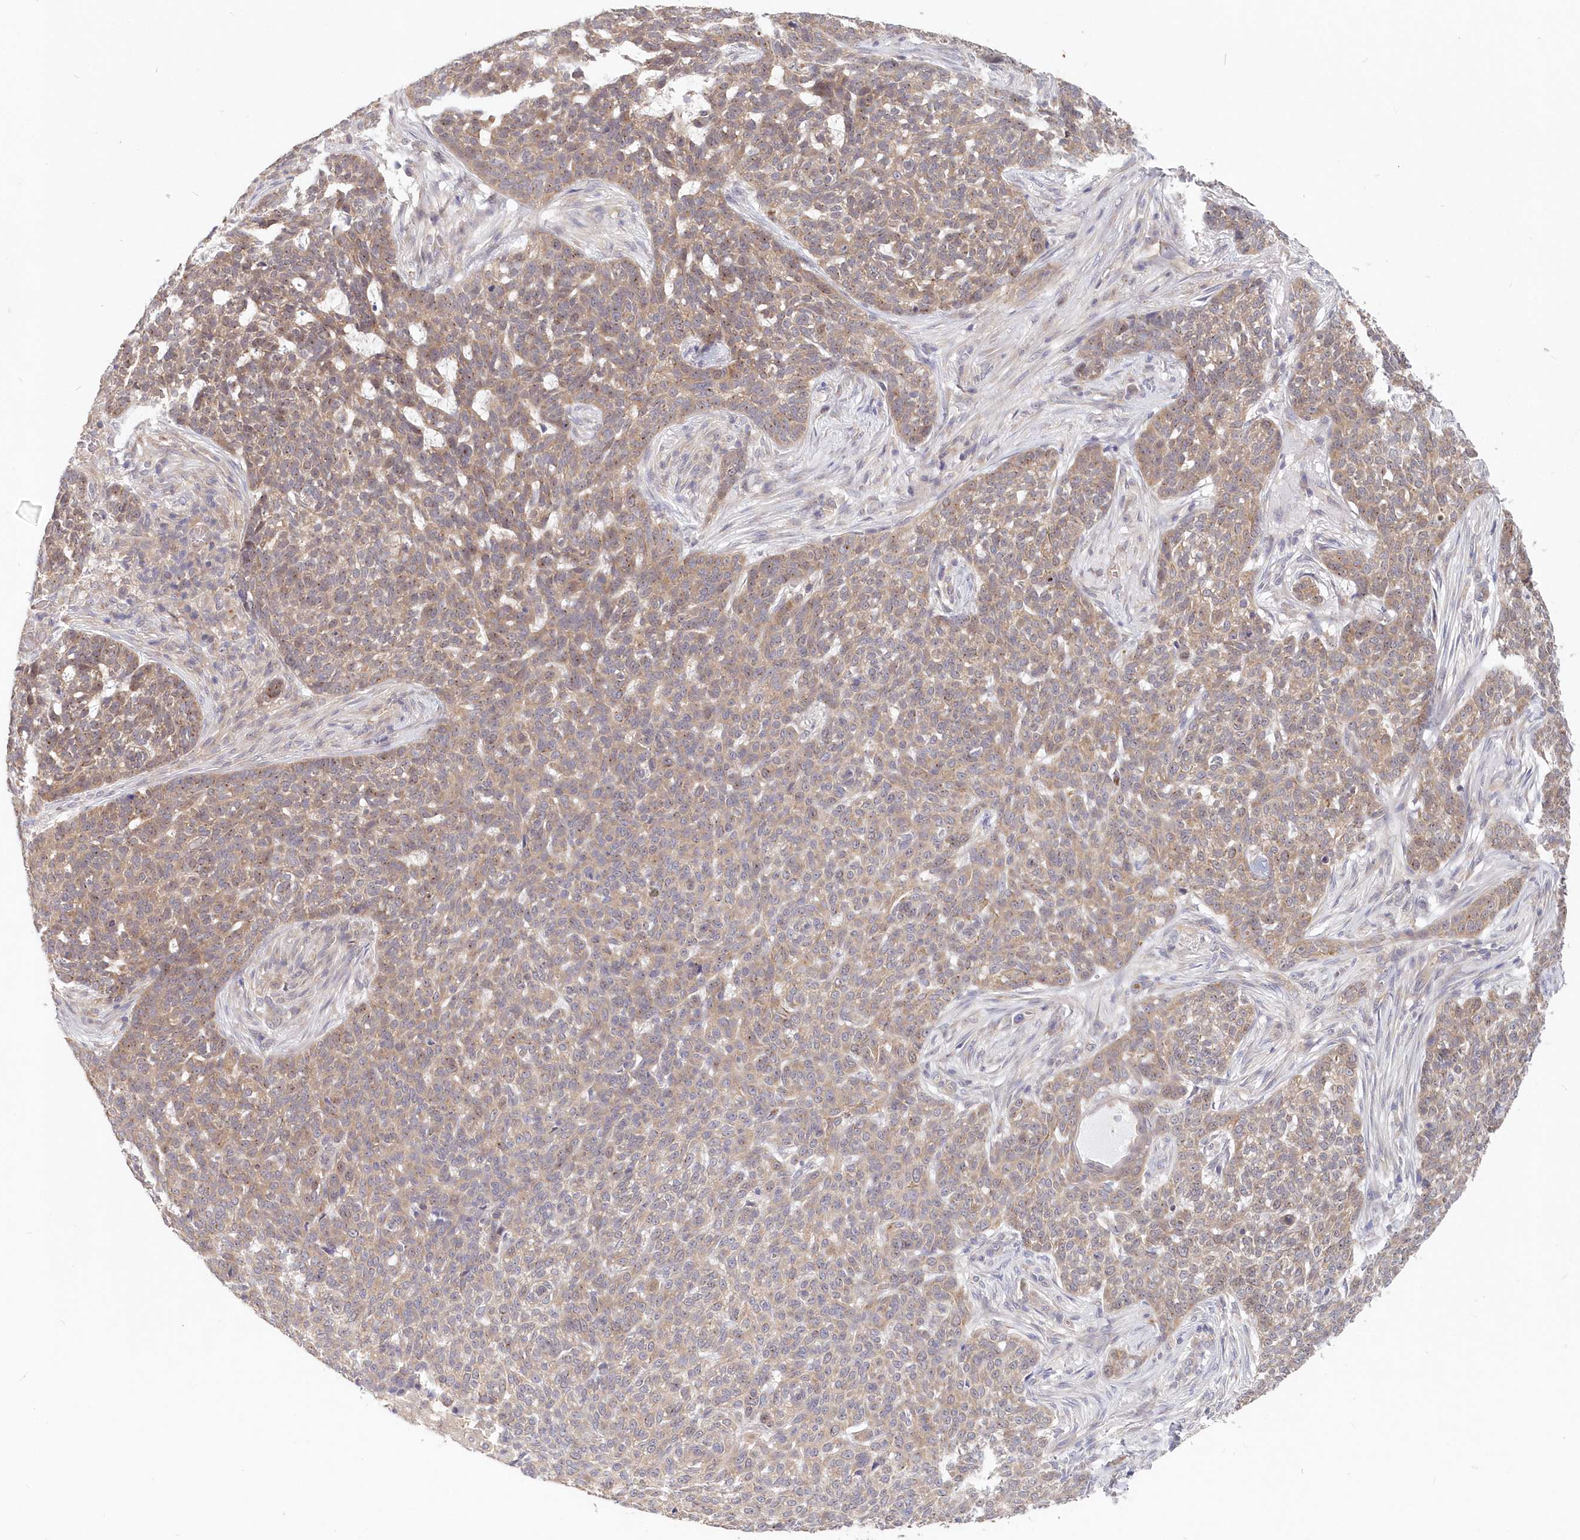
{"staining": {"intensity": "moderate", "quantity": ">75%", "location": "cytoplasmic/membranous"}, "tissue": "skin cancer", "cell_type": "Tumor cells", "image_type": "cancer", "snomed": [{"axis": "morphology", "description": "Basal cell carcinoma"}, {"axis": "topography", "description": "Skin"}], "caption": "Skin basal cell carcinoma stained with DAB (3,3'-diaminobenzidine) IHC reveals medium levels of moderate cytoplasmic/membranous staining in about >75% of tumor cells.", "gene": "KATNA1", "patient": {"sex": "male", "age": 85}}